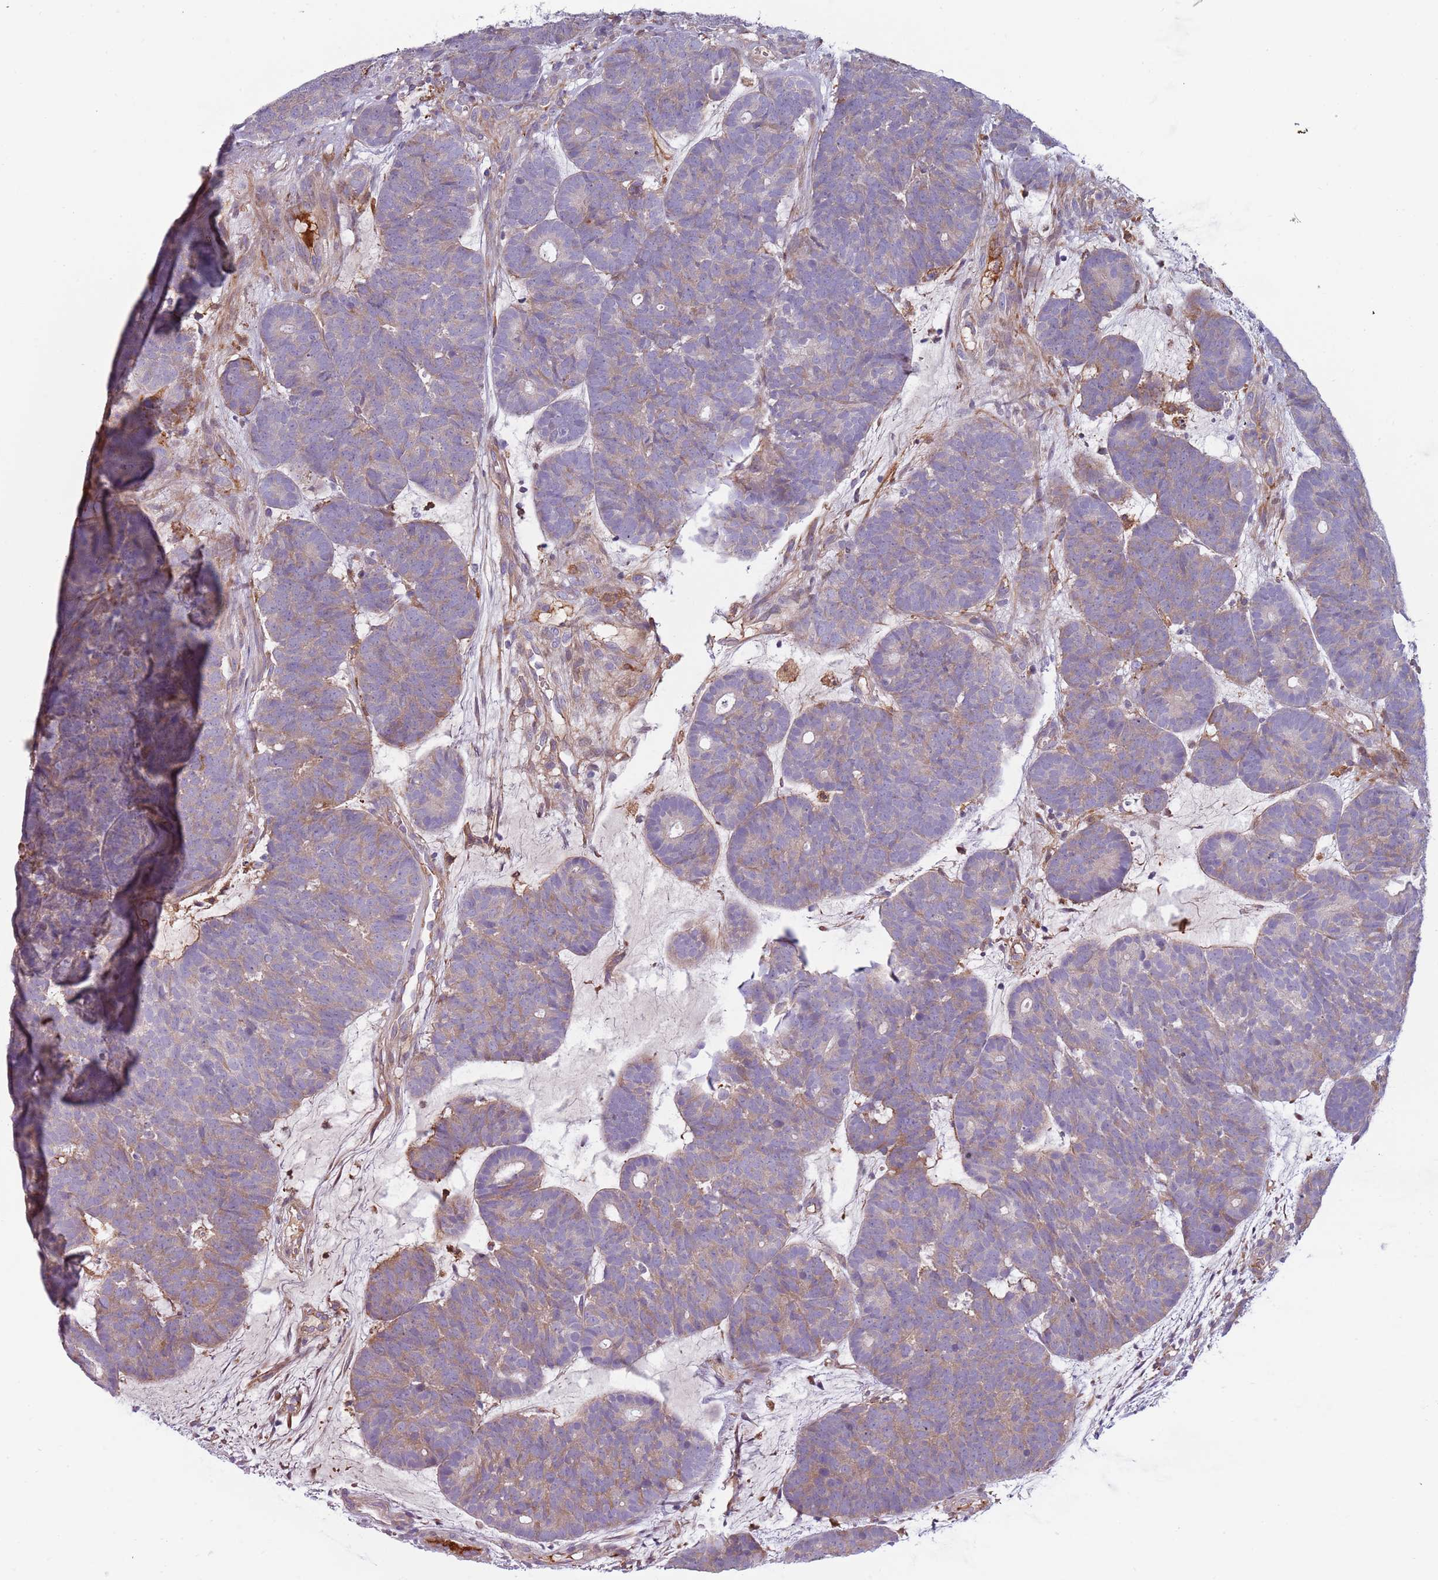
{"staining": {"intensity": "weak", "quantity": "<25%", "location": "cytoplasmic/membranous"}, "tissue": "head and neck cancer", "cell_type": "Tumor cells", "image_type": "cancer", "snomed": [{"axis": "morphology", "description": "Adenocarcinoma, NOS"}, {"axis": "topography", "description": "Head-Neck"}], "caption": "Protein analysis of head and neck adenocarcinoma shows no significant staining in tumor cells.", "gene": "NADK", "patient": {"sex": "female", "age": 81}}